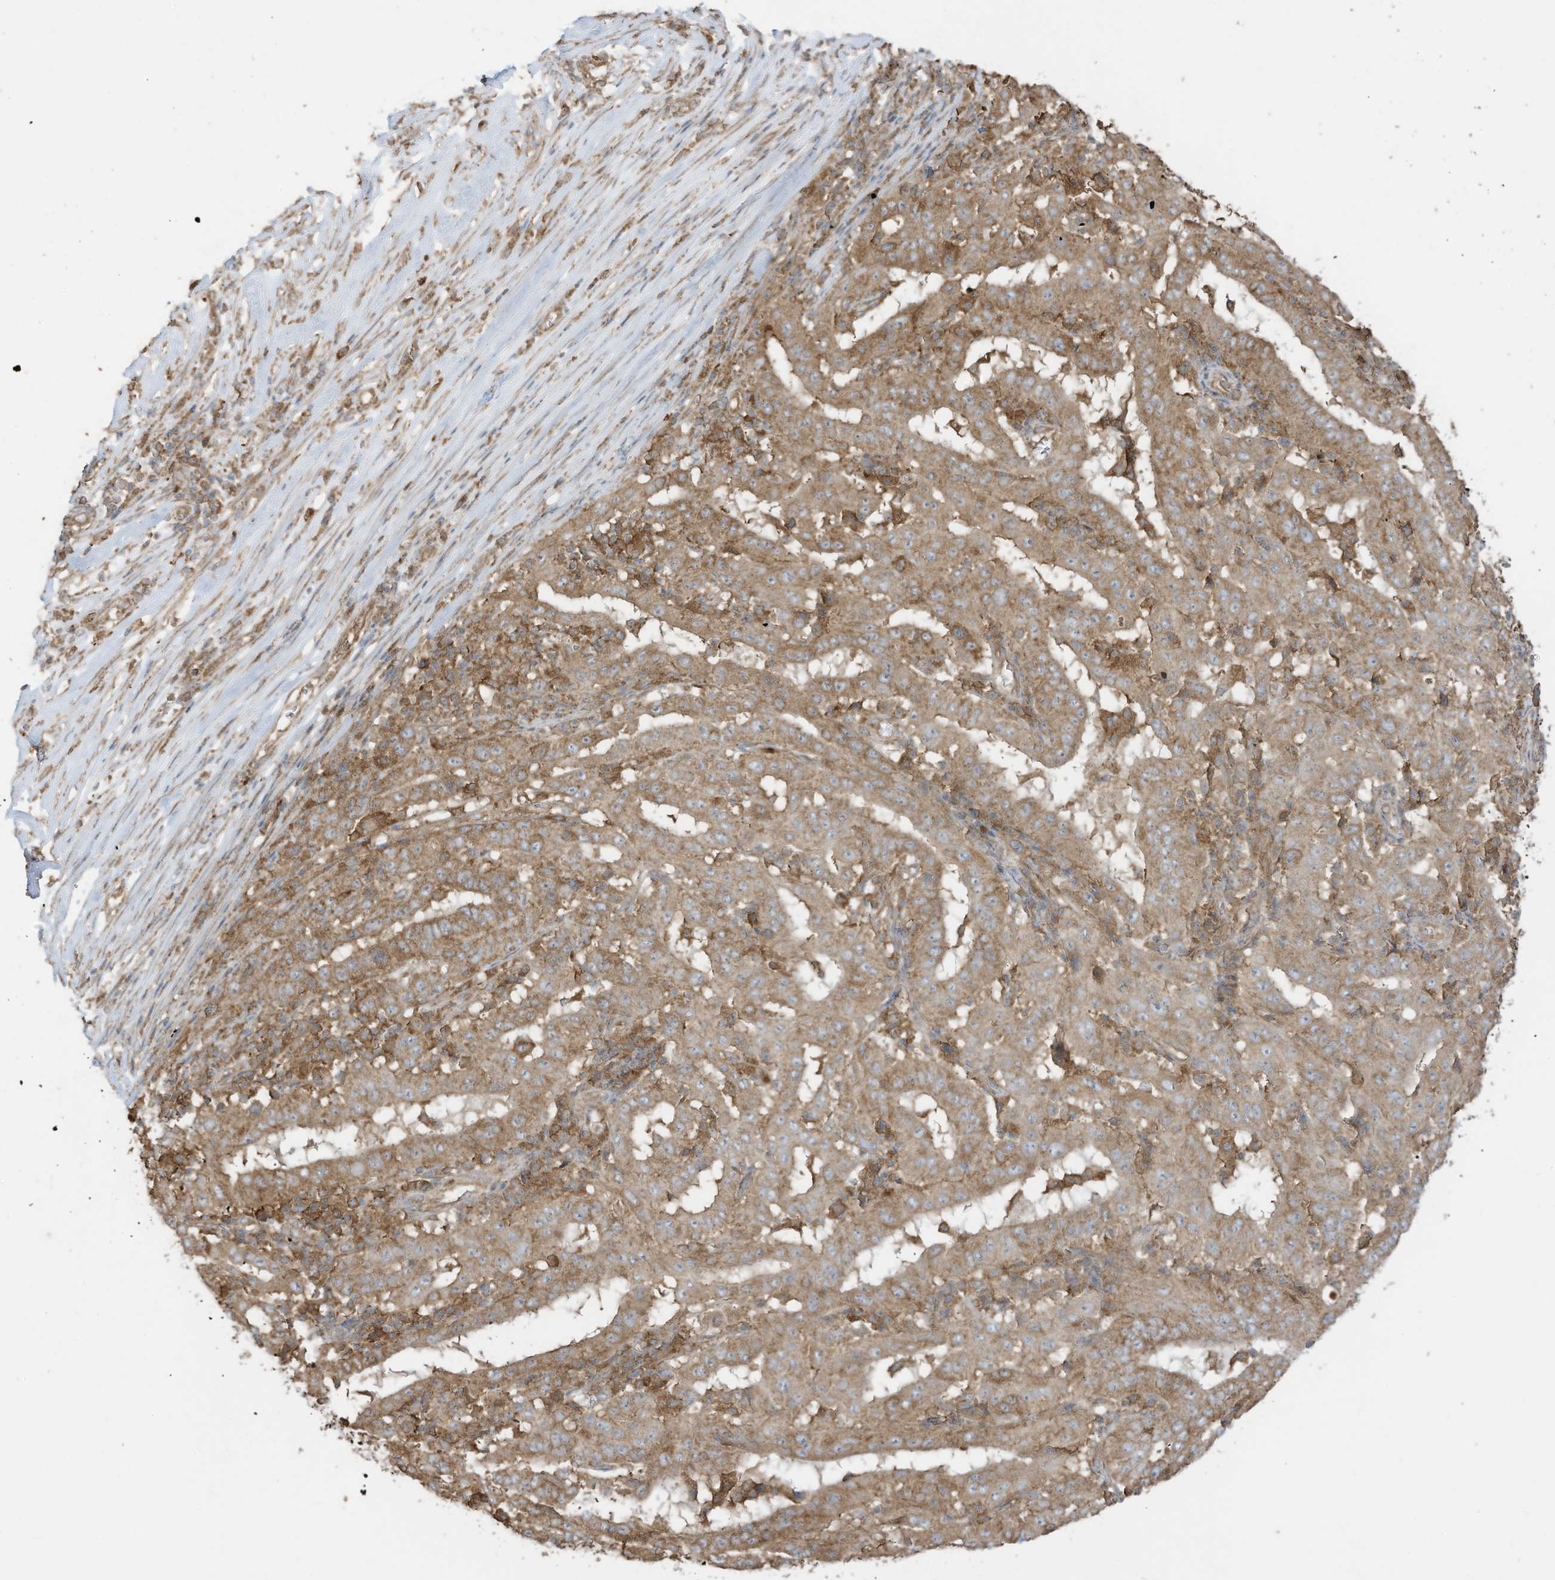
{"staining": {"intensity": "moderate", "quantity": "25%-75%", "location": "cytoplasmic/membranous"}, "tissue": "pancreatic cancer", "cell_type": "Tumor cells", "image_type": "cancer", "snomed": [{"axis": "morphology", "description": "Adenocarcinoma, NOS"}, {"axis": "topography", "description": "Pancreas"}], "caption": "Tumor cells display medium levels of moderate cytoplasmic/membranous staining in about 25%-75% of cells in pancreatic adenocarcinoma. The protein is stained brown, and the nuclei are stained in blue (DAB (3,3'-diaminobenzidine) IHC with brightfield microscopy, high magnification).", "gene": "CGAS", "patient": {"sex": "male", "age": 63}}